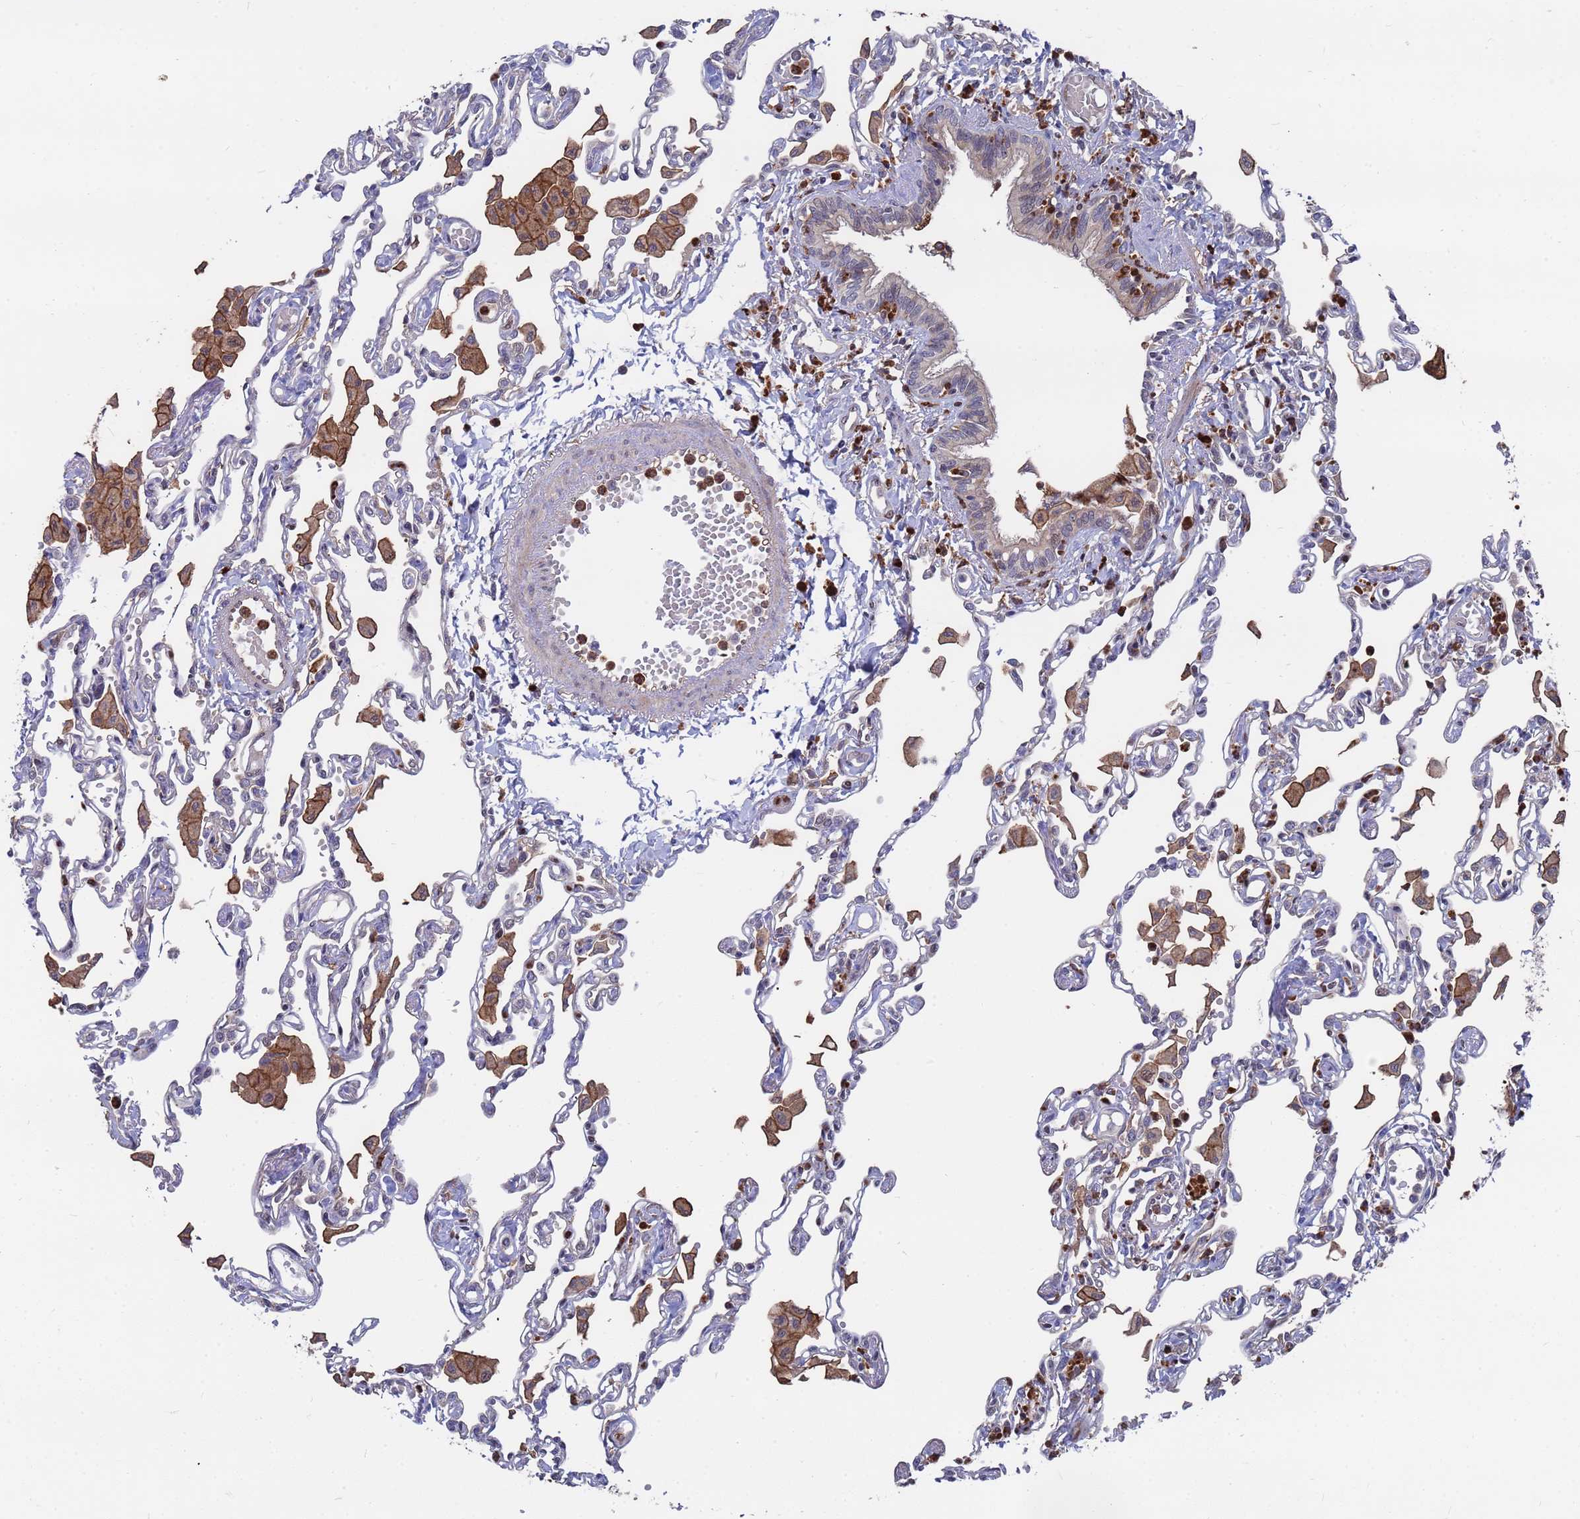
{"staining": {"intensity": "negative", "quantity": "none", "location": "none"}, "tissue": "lung", "cell_type": "Alveolar cells", "image_type": "normal", "snomed": [{"axis": "morphology", "description": "Normal tissue, NOS"}, {"axis": "topography", "description": "Bronchus"}, {"axis": "topography", "description": "Lung"}], "caption": "High magnification brightfield microscopy of unremarkable lung stained with DAB (3,3'-diaminobenzidine) (brown) and counterstained with hematoxylin (blue): alveolar cells show no significant expression. (Brightfield microscopy of DAB (3,3'-diaminobenzidine) immunohistochemistry at high magnification).", "gene": "TMBIM6", "patient": {"sex": "female", "age": 49}}